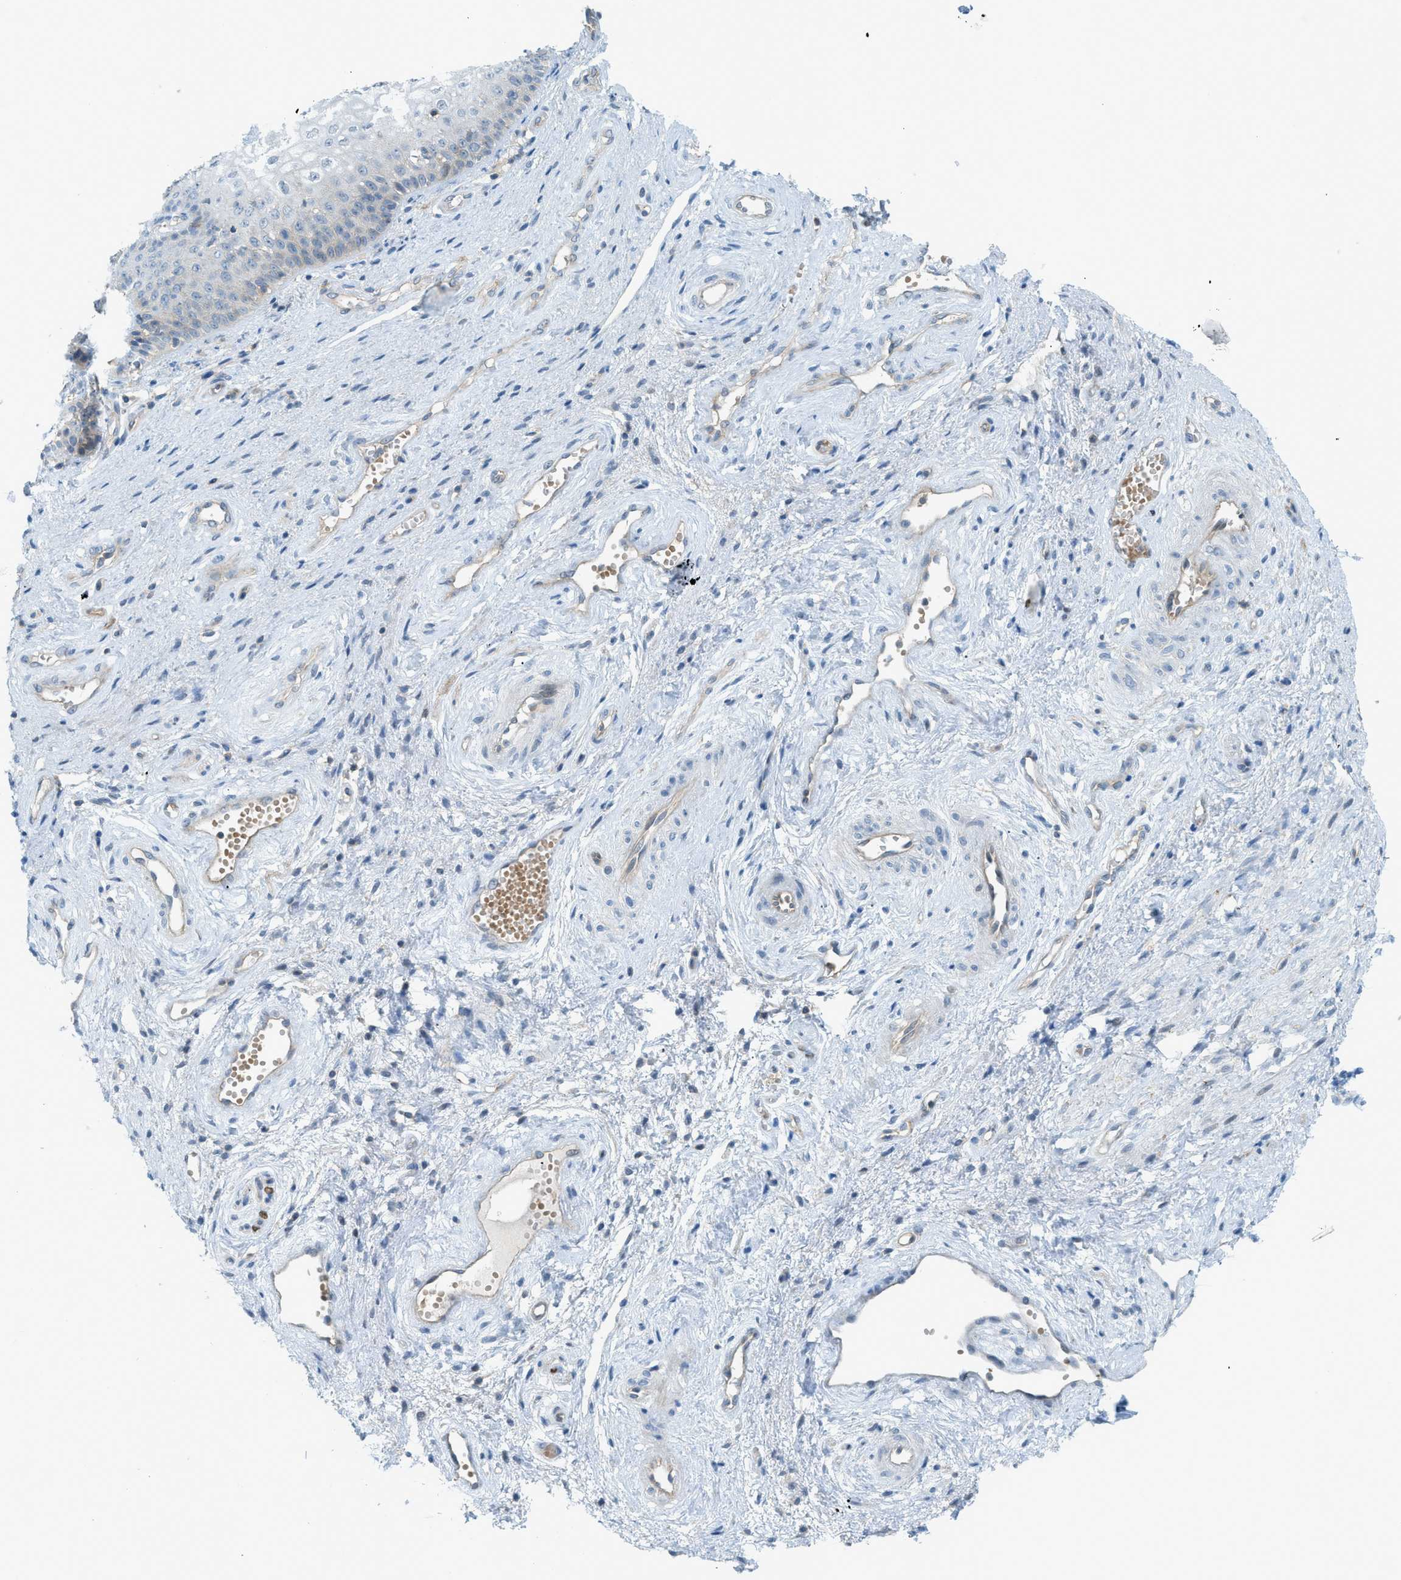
{"staining": {"intensity": "weak", "quantity": "<25%", "location": "cytoplasmic/membranous"}, "tissue": "vagina", "cell_type": "Squamous epithelial cells", "image_type": "normal", "snomed": [{"axis": "morphology", "description": "Normal tissue, NOS"}, {"axis": "topography", "description": "Vagina"}], "caption": "The image reveals no significant expression in squamous epithelial cells of vagina.", "gene": "GRK6", "patient": {"sex": "female", "age": 34}}